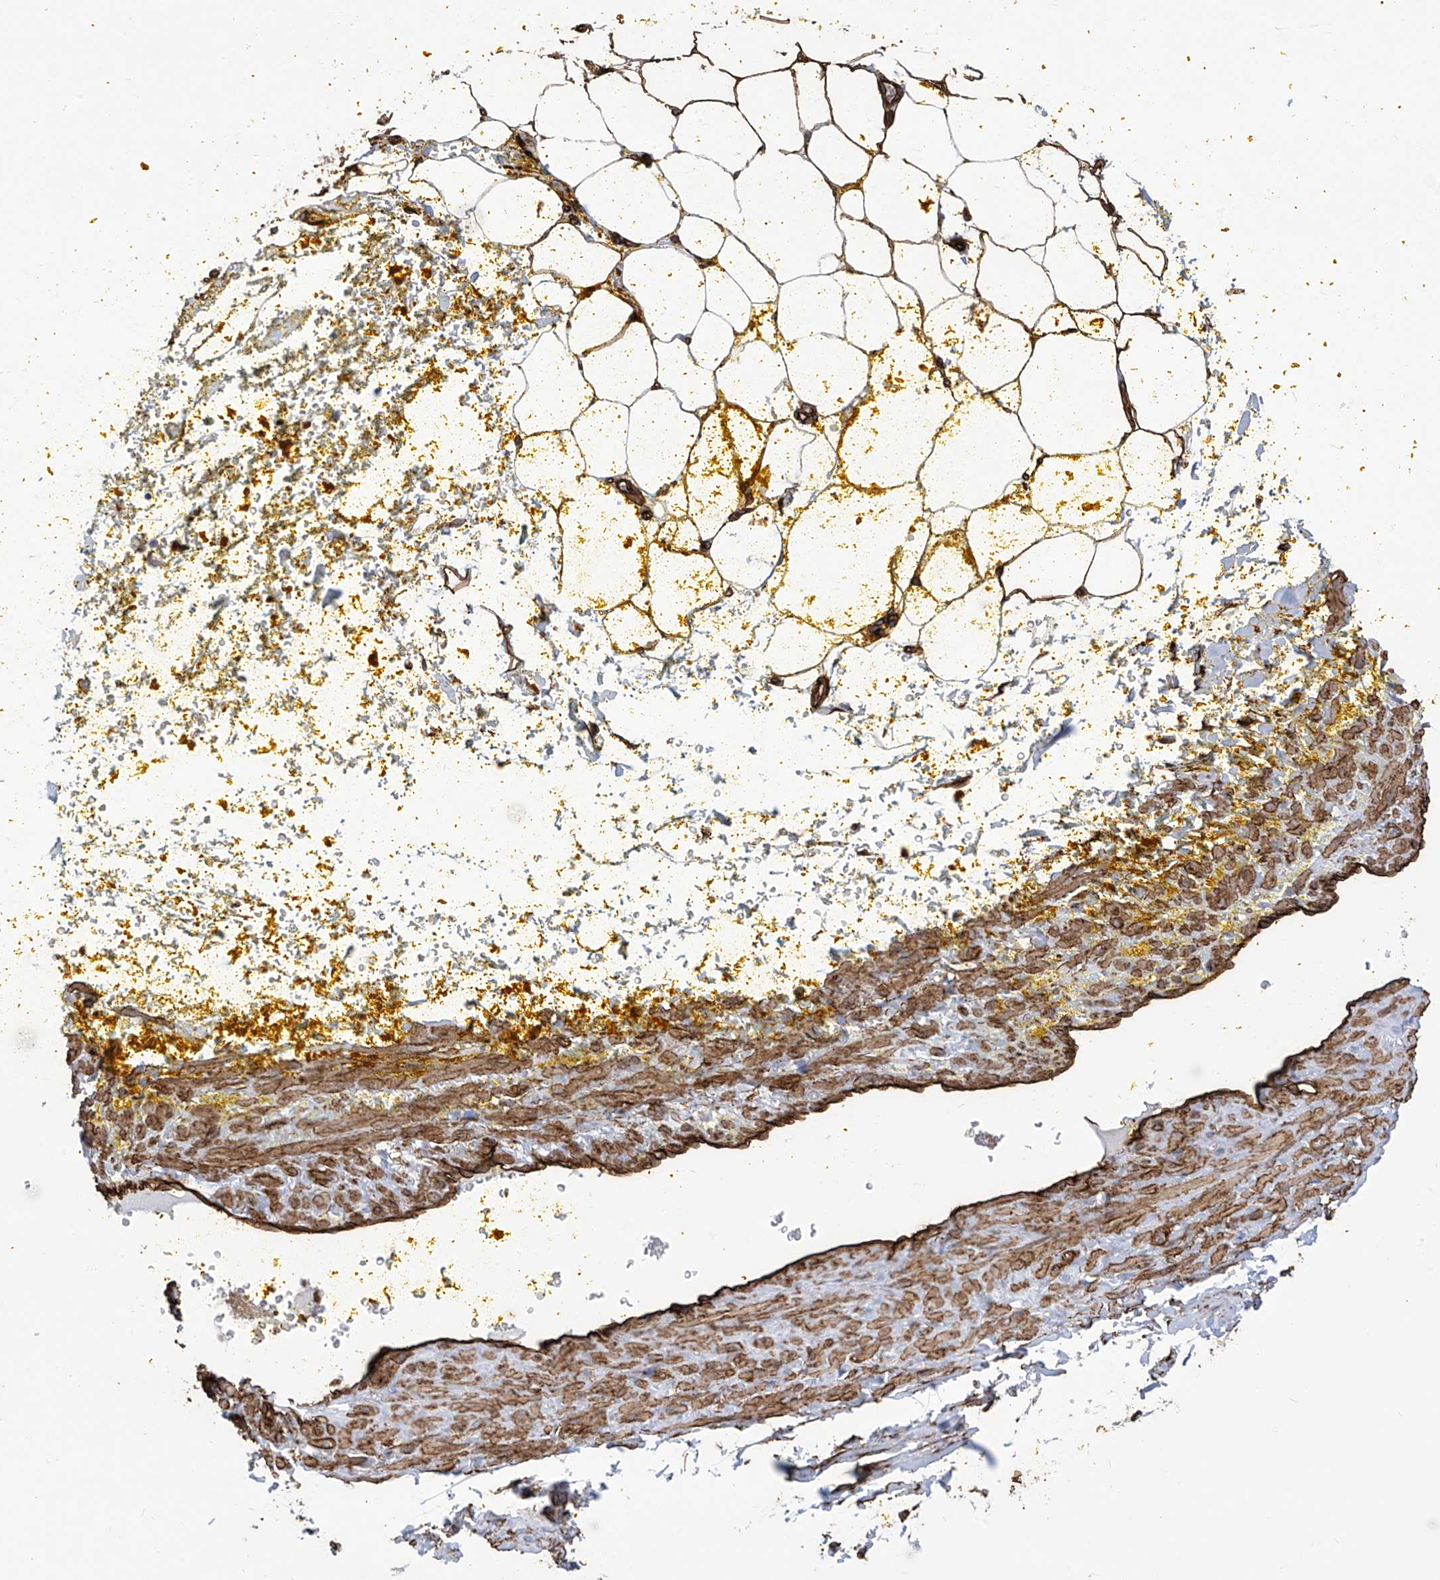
{"staining": {"intensity": "strong", "quantity": ">75%", "location": "cytoplasmic/membranous"}, "tissue": "adipose tissue", "cell_type": "Adipocytes", "image_type": "normal", "snomed": [{"axis": "morphology", "description": "Normal tissue, NOS"}, {"axis": "morphology", "description": "Adenocarcinoma, Low grade"}, {"axis": "topography", "description": "Prostate"}, {"axis": "topography", "description": "Peripheral nerve tissue"}], "caption": "Immunohistochemical staining of benign human adipose tissue displays high levels of strong cytoplasmic/membranous expression in approximately >75% of adipocytes.", "gene": "UBTD1", "patient": {"sex": "male", "age": 63}}